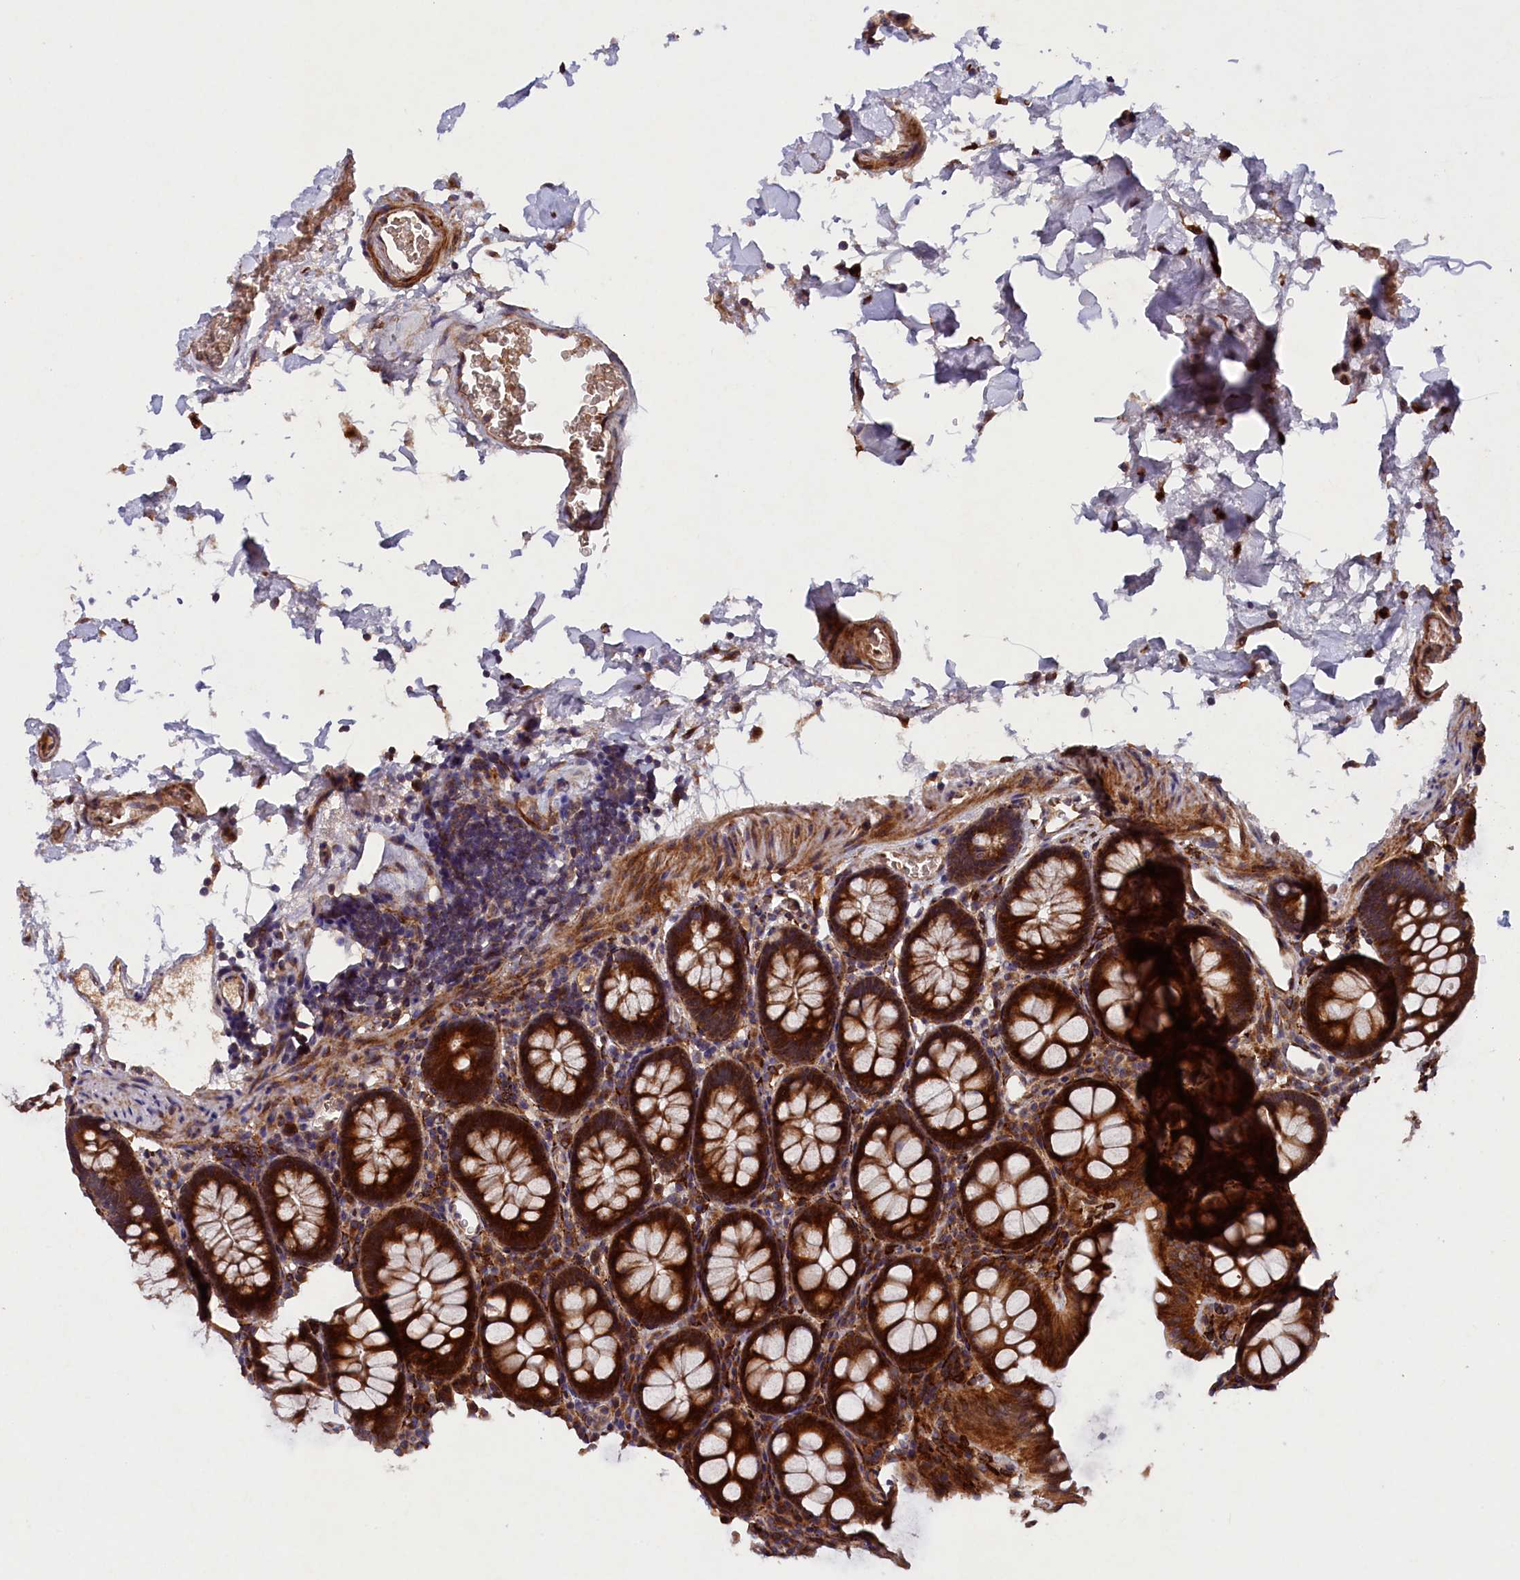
{"staining": {"intensity": "weak", "quantity": ">75%", "location": "cytoplasmic/membranous"}, "tissue": "colon", "cell_type": "Endothelial cells", "image_type": "normal", "snomed": [{"axis": "morphology", "description": "Normal tissue, NOS"}, {"axis": "topography", "description": "Colon"}], "caption": "A photomicrograph of human colon stained for a protein reveals weak cytoplasmic/membranous brown staining in endothelial cells. (DAB (3,3'-diaminobenzidine) = brown stain, brightfield microscopy at high magnification).", "gene": "ARRDC4", "patient": {"sex": "male", "age": 75}}